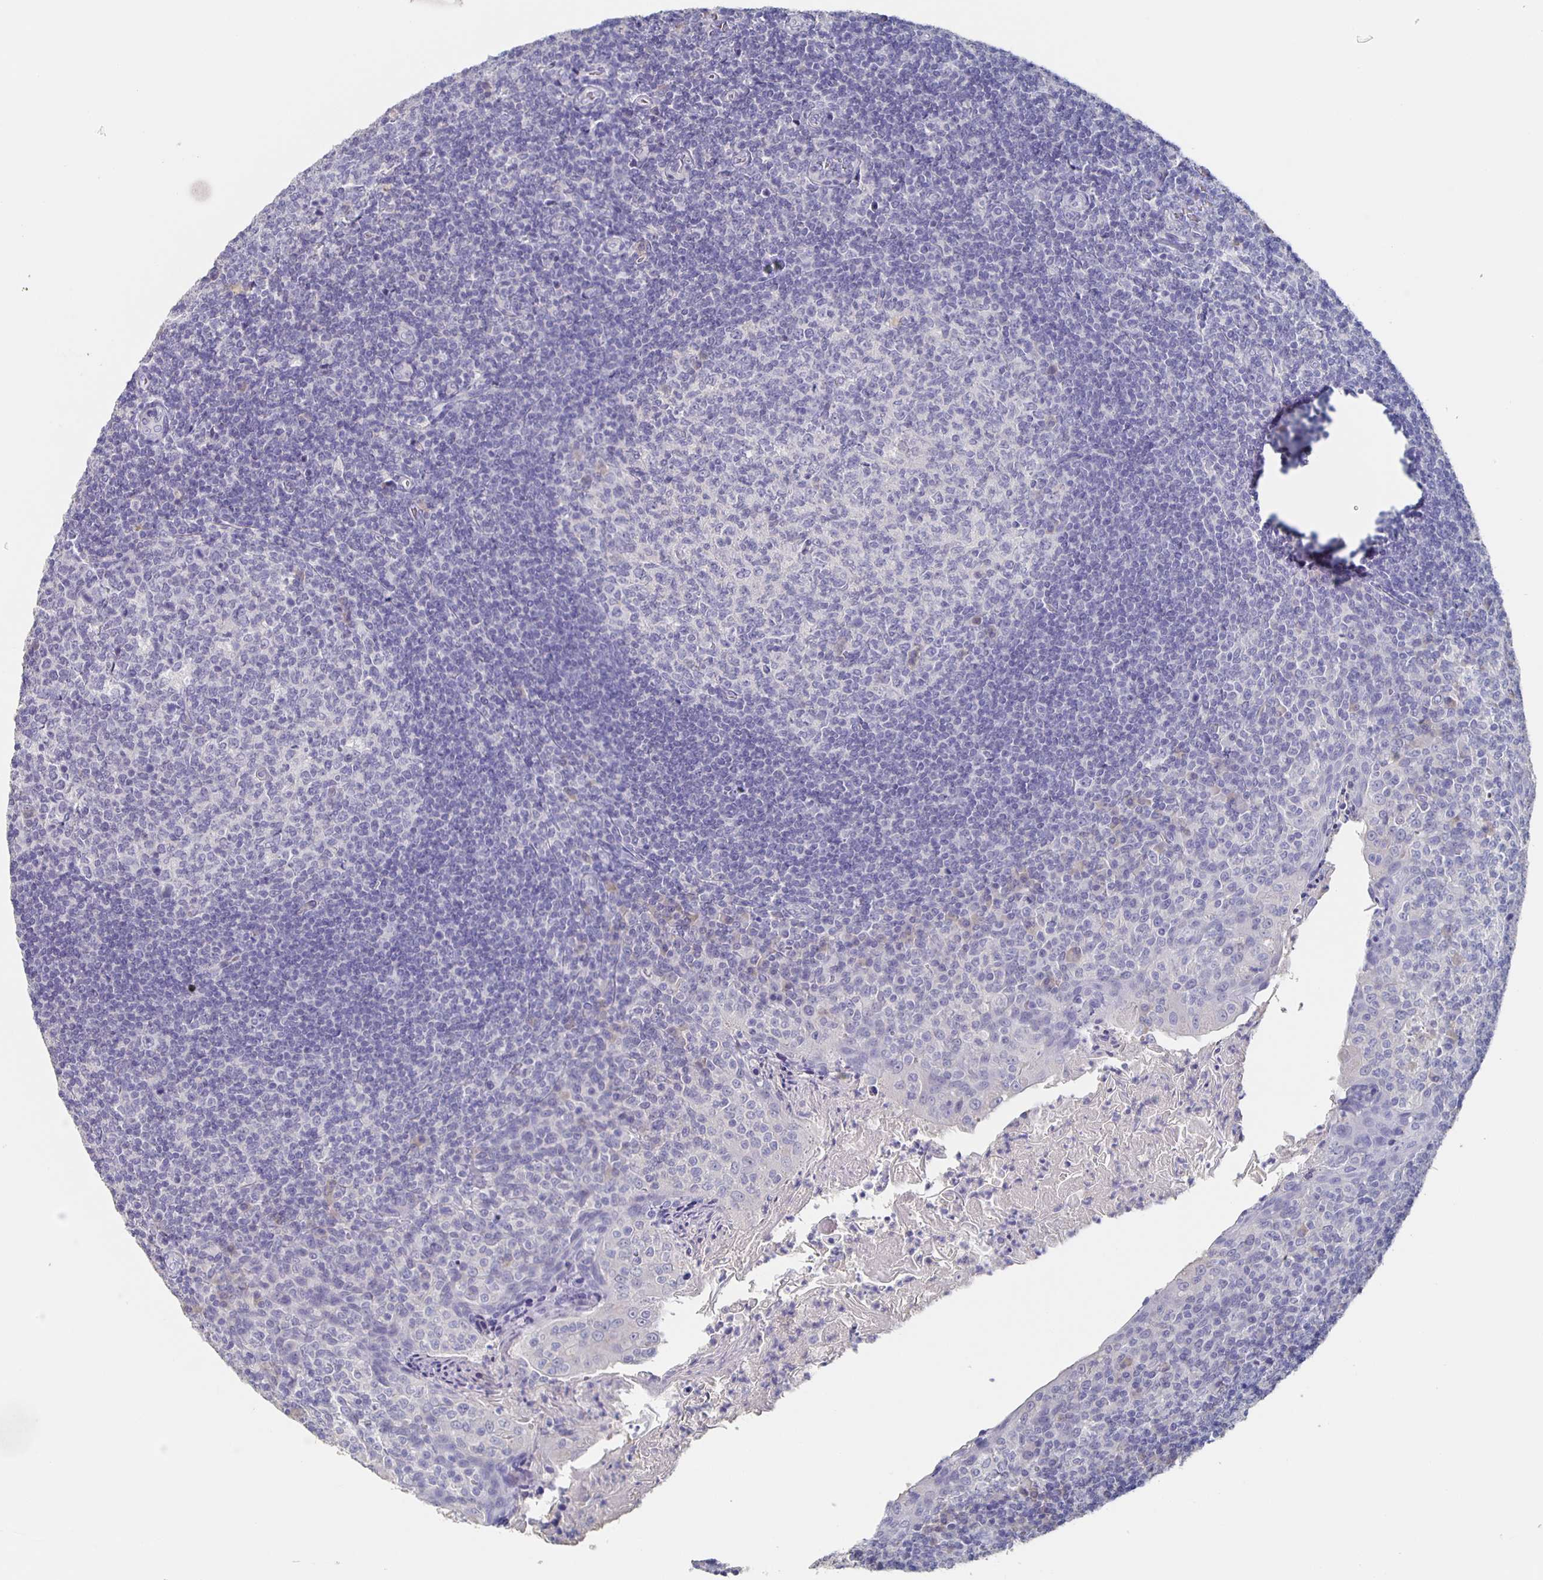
{"staining": {"intensity": "negative", "quantity": "none", "location": "none"}, "tissue": "tonsil", "cell_type": "Germinal center cells", "image_type": "normal", "snomed": [{"axis": "morphology", "description": "Normal tissue, NOS"}, {"axis": "topography", "description": "Tonsil"}], "caption": "This is an immunohistochemistry micrograph of benign tonsil. There is no expression in germinal center cells.", "gene": "CACNA2D2", "patient": {"sex": "female", "age": 10}}